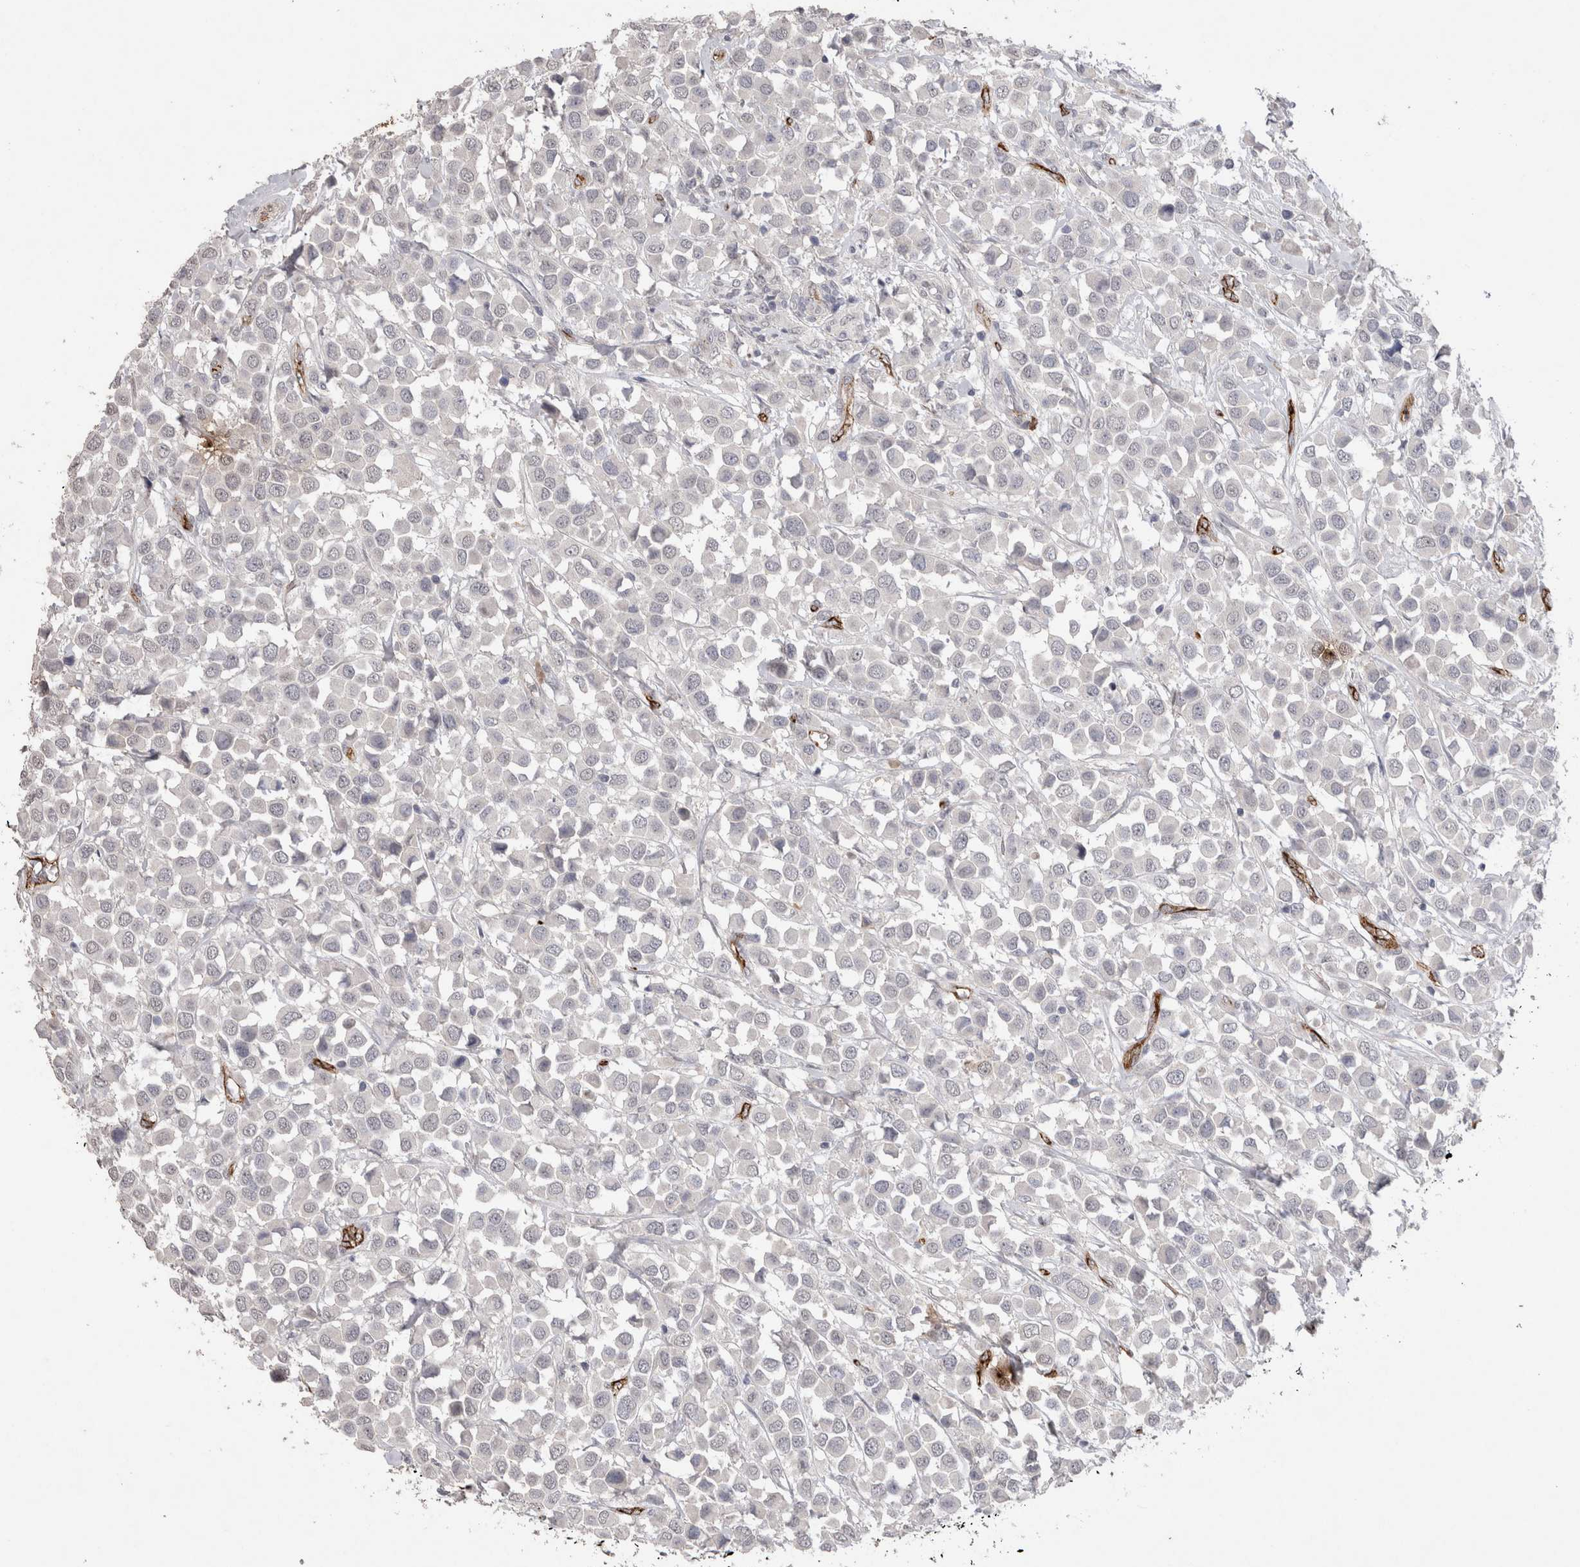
{"staining": {"intensity": "negative", "quantity": "none", "location": "none"}, "tissue": "breast cancer", "cell_type": "Tumor cells", "image_type": "cancer", "snomed": [{"axis": "morphology", "description": "Duct carcinoma"}, {"axis": "topography", "description": "Breast"}], "caption": "Immunohistochemistry (IHC) of human invasive ductal carcinoma (breast) demonstrates no expression in tumor cells. The staining is performed using DAB (3,3'-diaminobenzidine) brown chromogen with nuclei counter-stained in using hematoxylin.", "gene": "CDH13", "patient": {"sex": "female", "age": 61}}